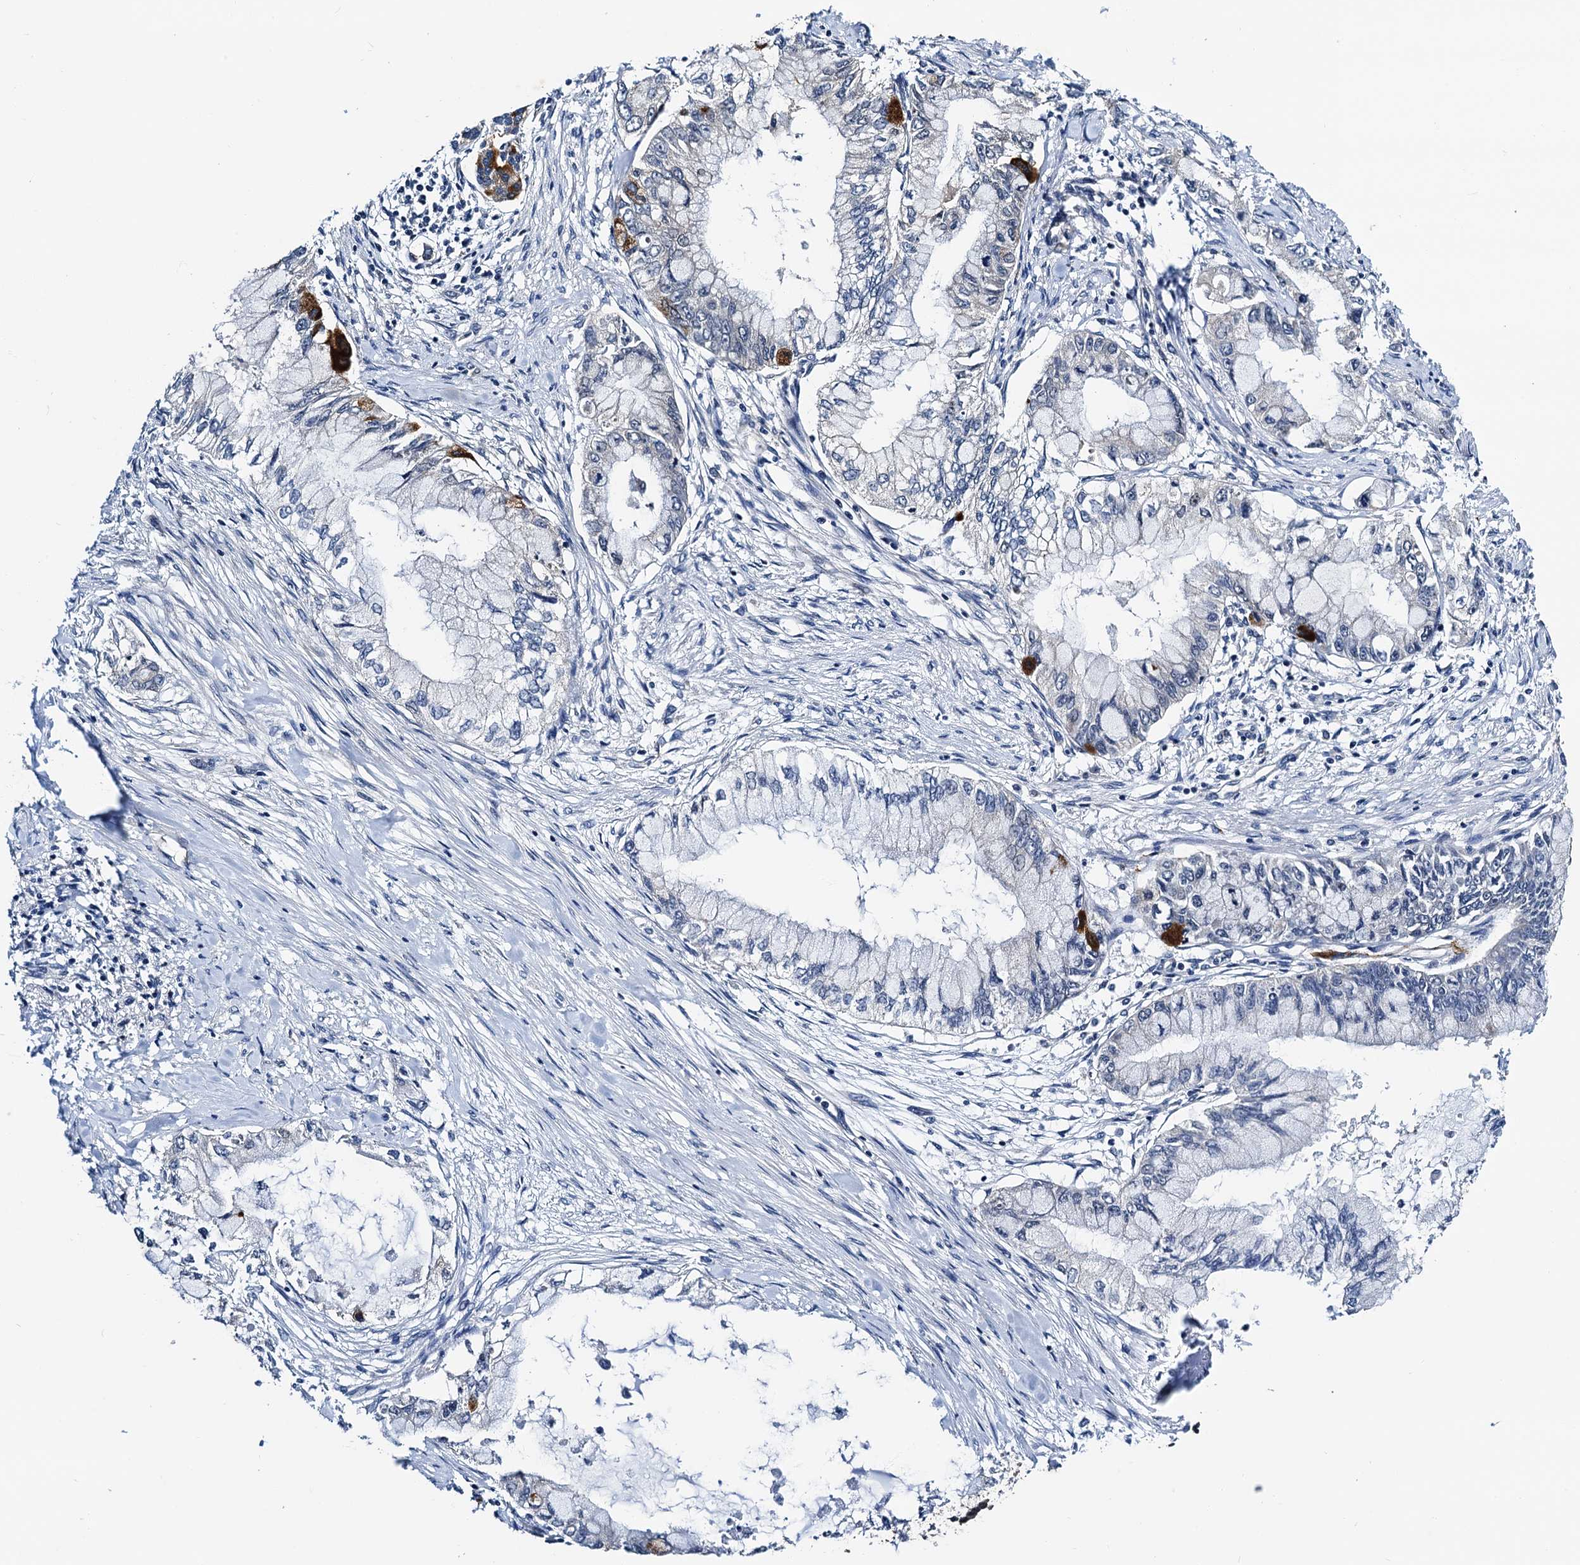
{"staining": {"intensity": "negative", "quantity": "none", "location": "none"}, "tissue": "pancreatic cancer", "cell_type": "Tumor cells", "image_type": "cancer", "snomed": [{"axis": "morphology", "description": "Adenocarcinoma, NOS"}, {"axis": "topography", "description": "Pancreas"}], "caption": "An image of pancreatic cancer stained for a protein shows no brown staining in tumor cells.", "gene": "NAA16", "patient": {"sex": "male", "age": 48}}